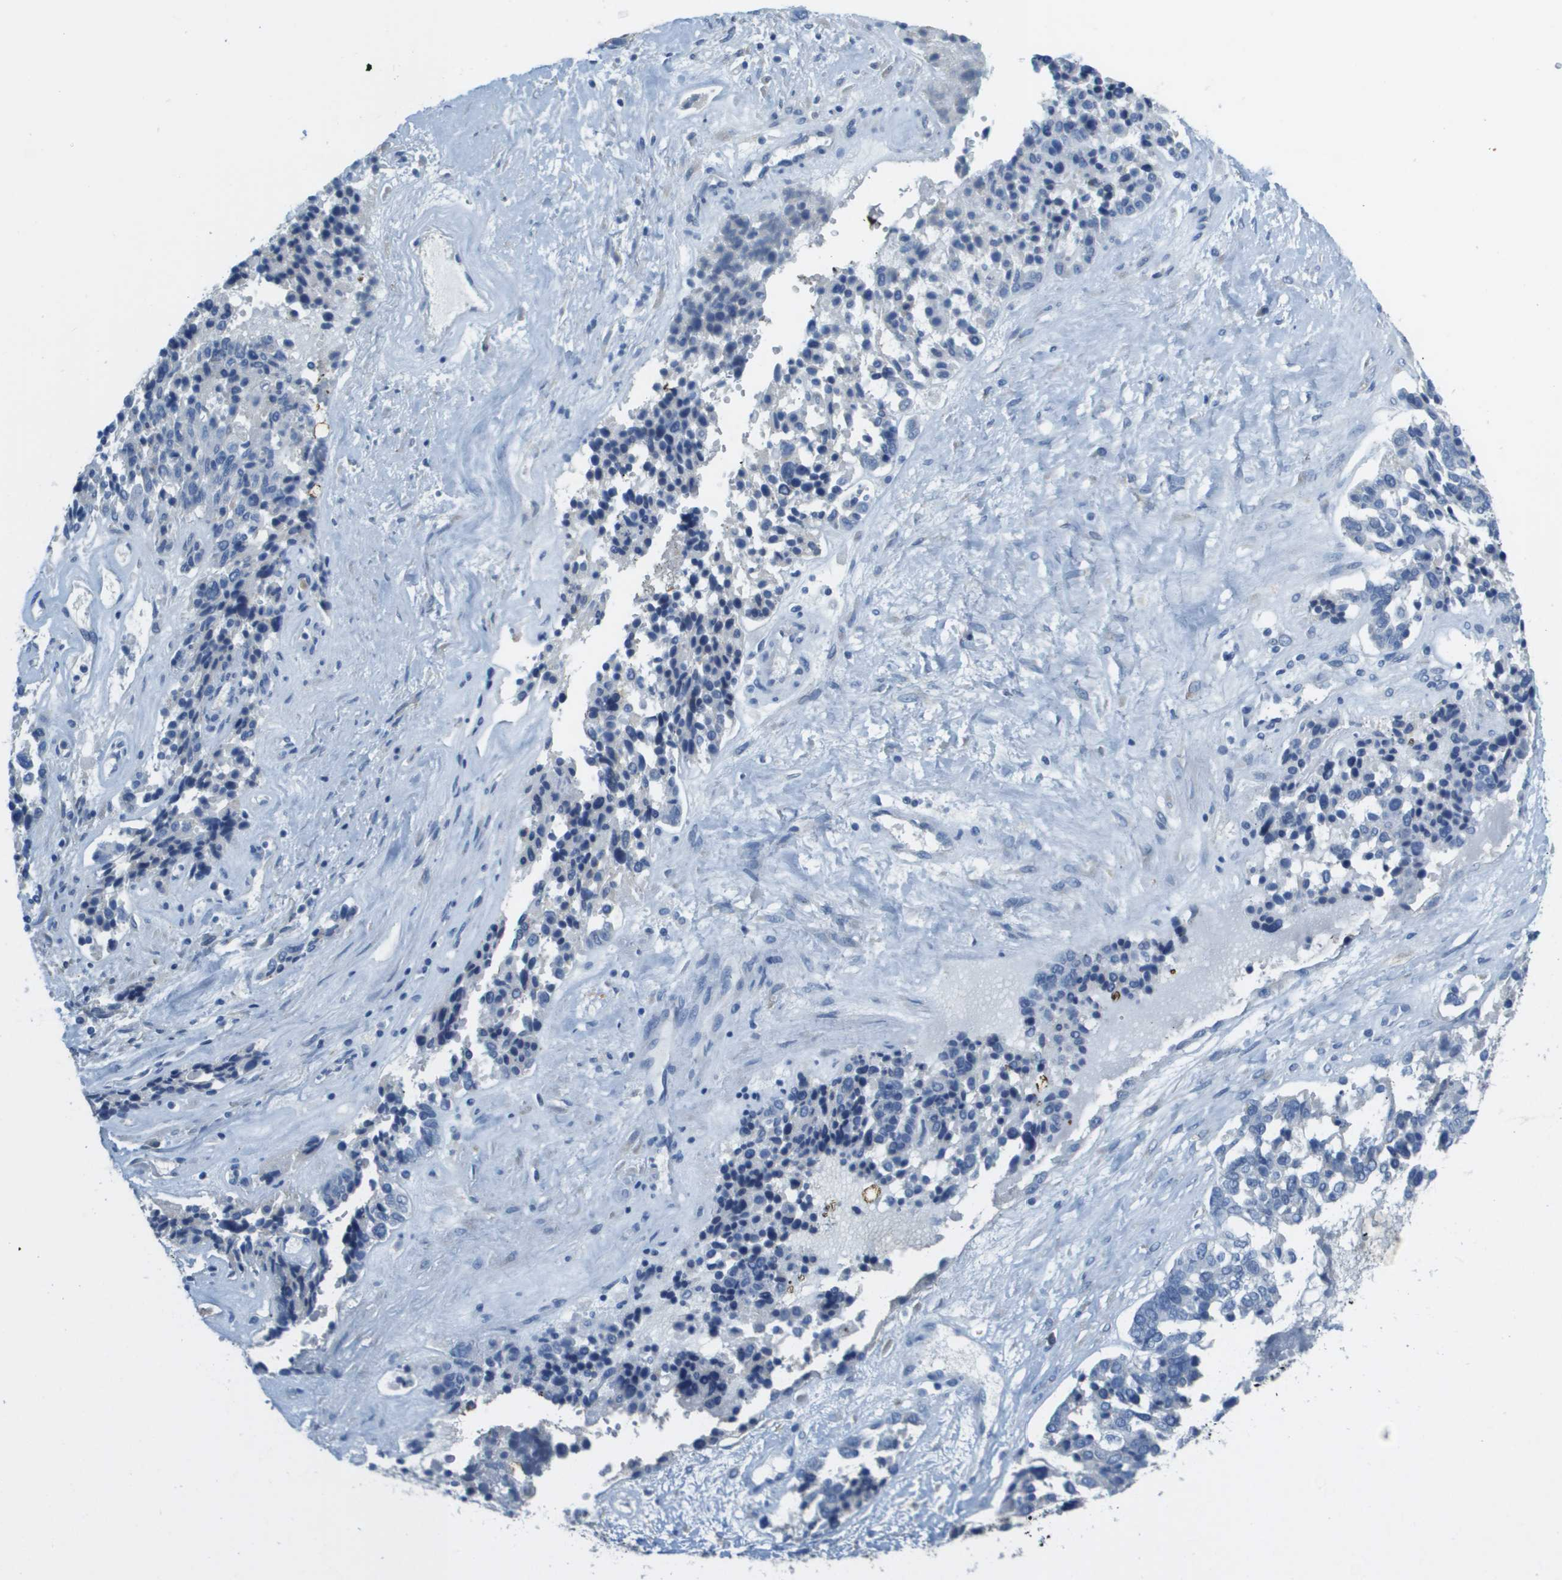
{"staining": {"intensity": "negative", "quantity": "none", "location": "none"}, "tissue": "ovarian cancer", "cell_type": "Tumor cells", "image_type": "cancer", "snomed": [{"axis": "morphology", "description": "Cystadenocarcinoma, serous, NOS"}, {"axis": "topography", "description": "Ovary"}], "caption": "Ovarian cancer was stained to show a protein in brown. There is no significant positivity in tumor cells. (DAB (3,3'-diaminobenzidine) immunohistochemistry (IHC) with hematoxylin counter stain).", "gene": "PTGDR2", "patient": {"sex": "female", "age": 44}}